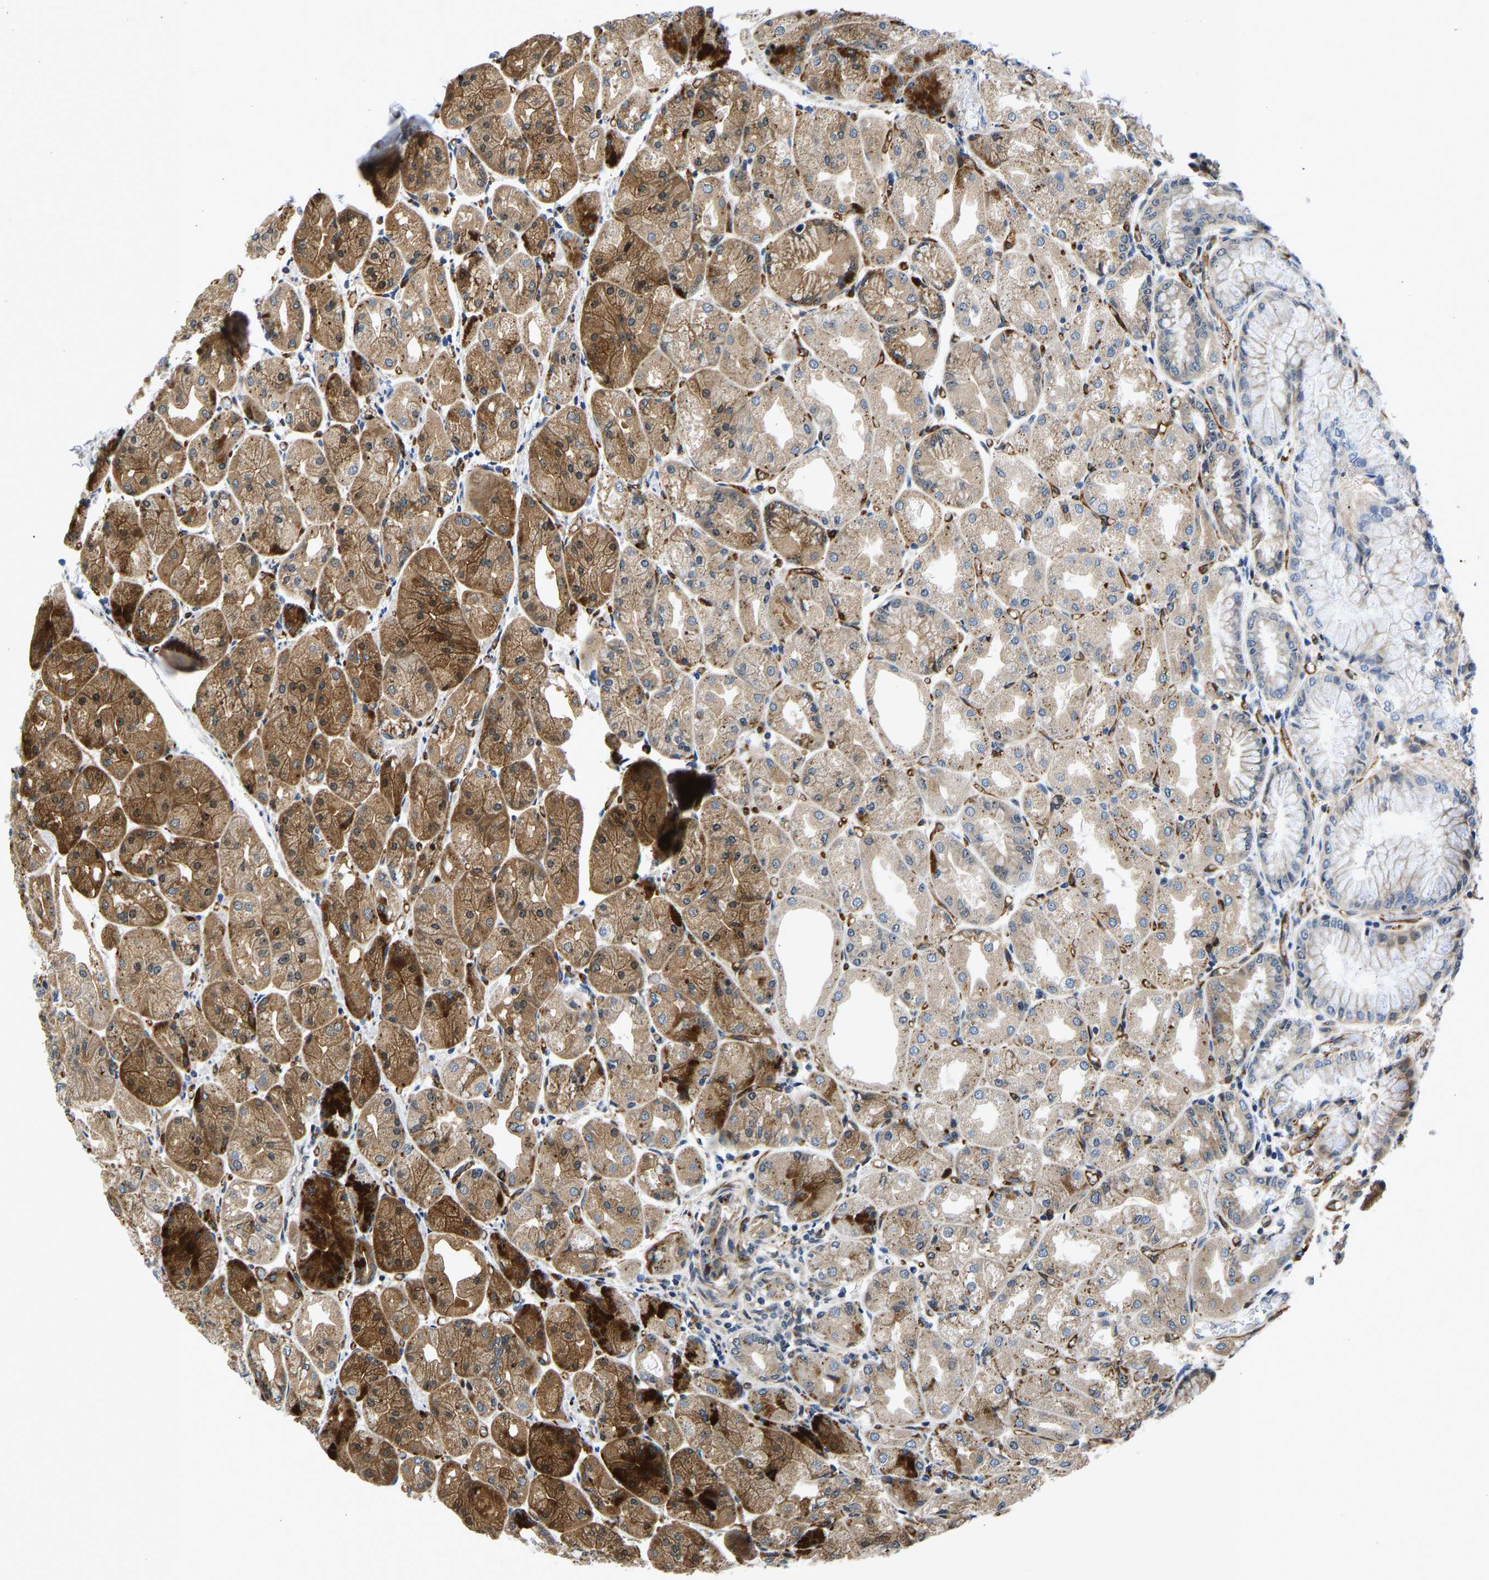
{"staining": {"intensity": "strong", "quantity": ">75%", "location": "cytoplasmic/membranous"}, "tissue": "stomach", "cell_type": "Glandular cells", "image_type": "normal", "snomed": [{"axis": "morphology", "description": "Normal tissue, NOS"}, {"axis": "topography", "description": "Stomach, upper"}], "caption": "Protein expression analysis of benign stomach demonstrates strong cytoplasmic/membranous positivity in about >75% of glandular cells.", "gene": "RESF1", "patient": {"sex": "male", "age": 72}}